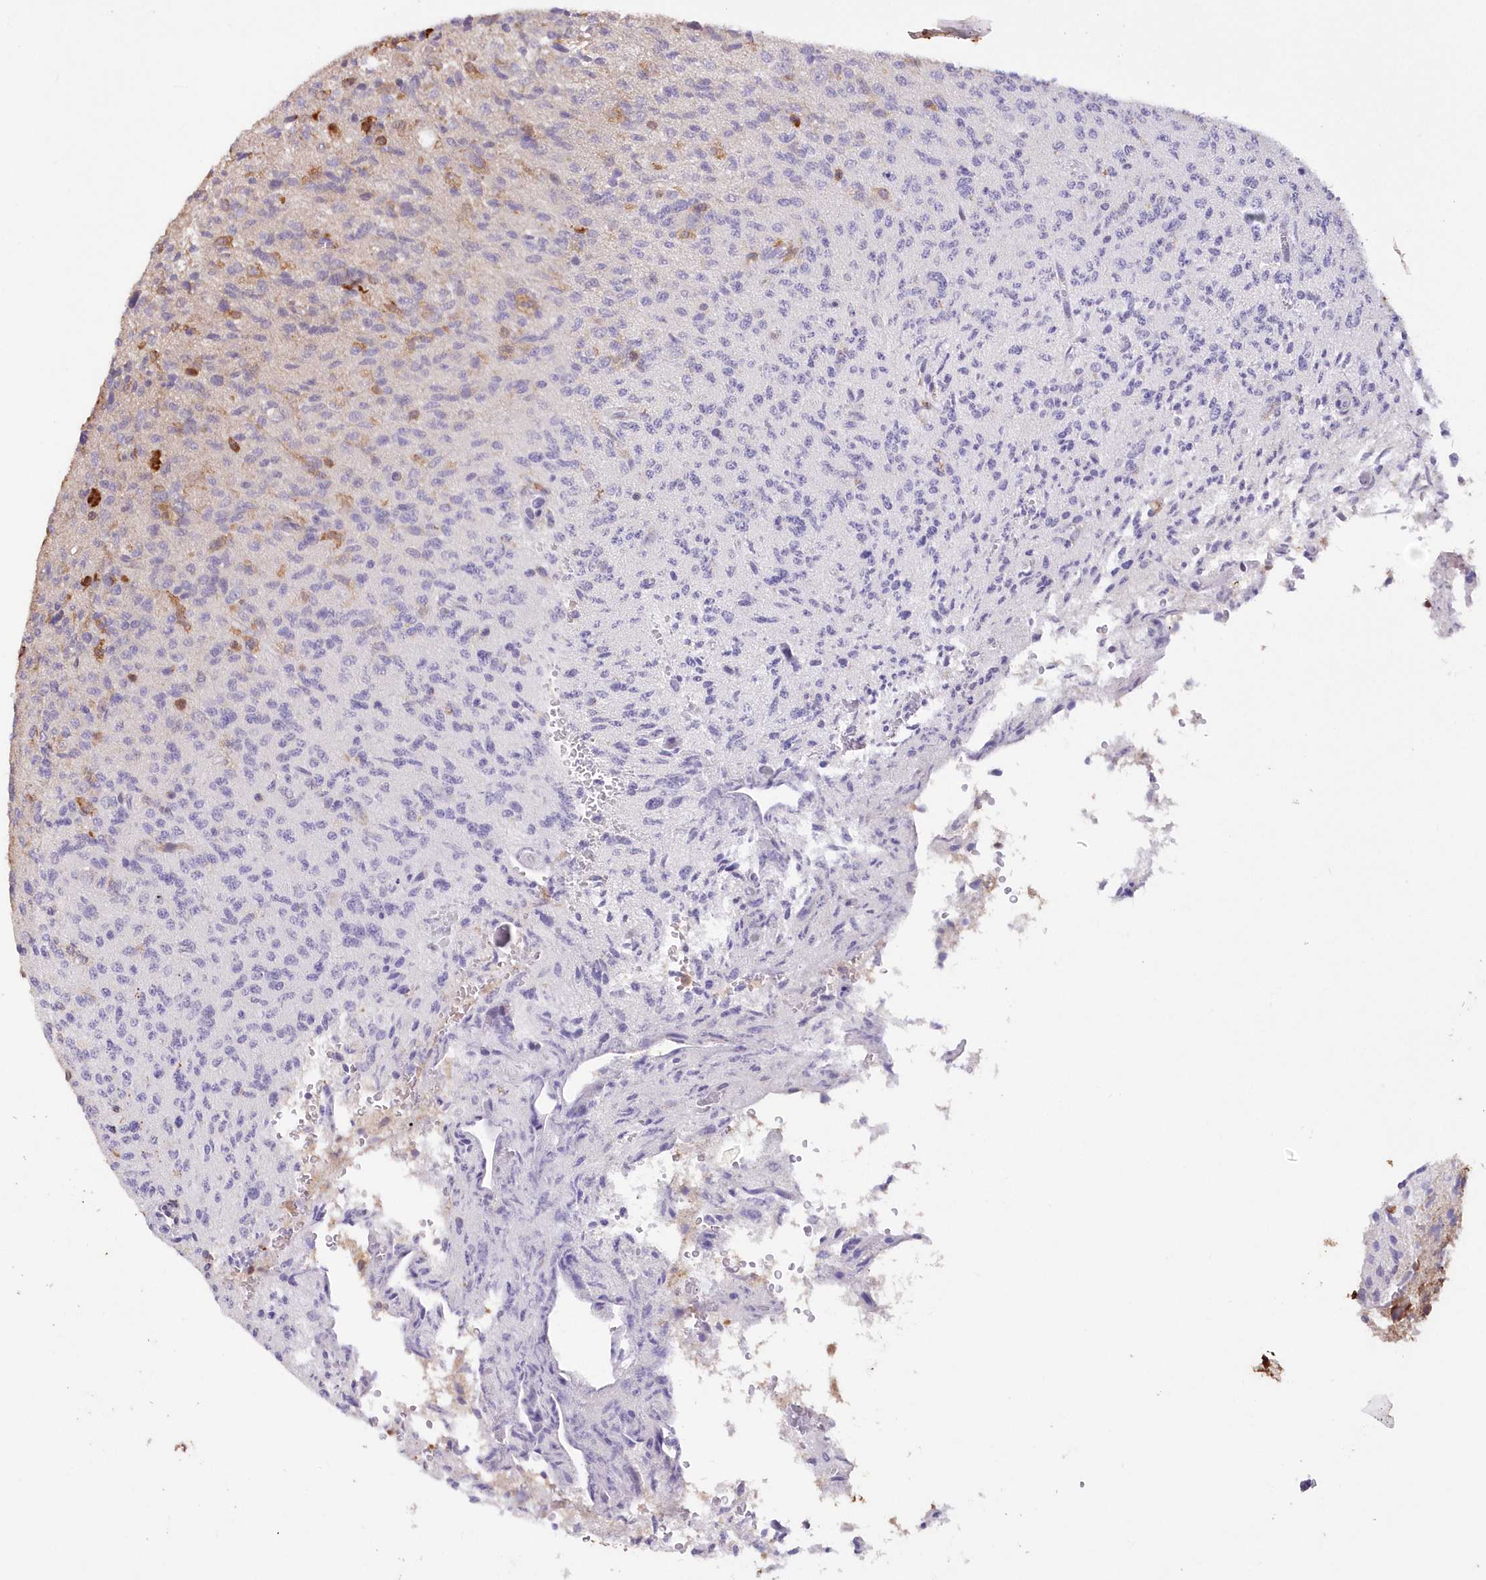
{"staining": {"intensity": "negative", "quantity": "none", "location": "none"}, "tissue": "glioma", "cell_type": "Tumor cells", "image_type": "cancer", "snomed": [{"axis": "morphology", "description": "Glioma, malignant, High grade"}, {"axis": "topography", "description": "Brain"}], "caption": "Immunohistochemistry histopathology image of malignant high-grade glioma stained for a protein (brown), which displays no staining in tumor cells.", "gene": "SNED1", "patient": {"sex": "female", "age": 57}}